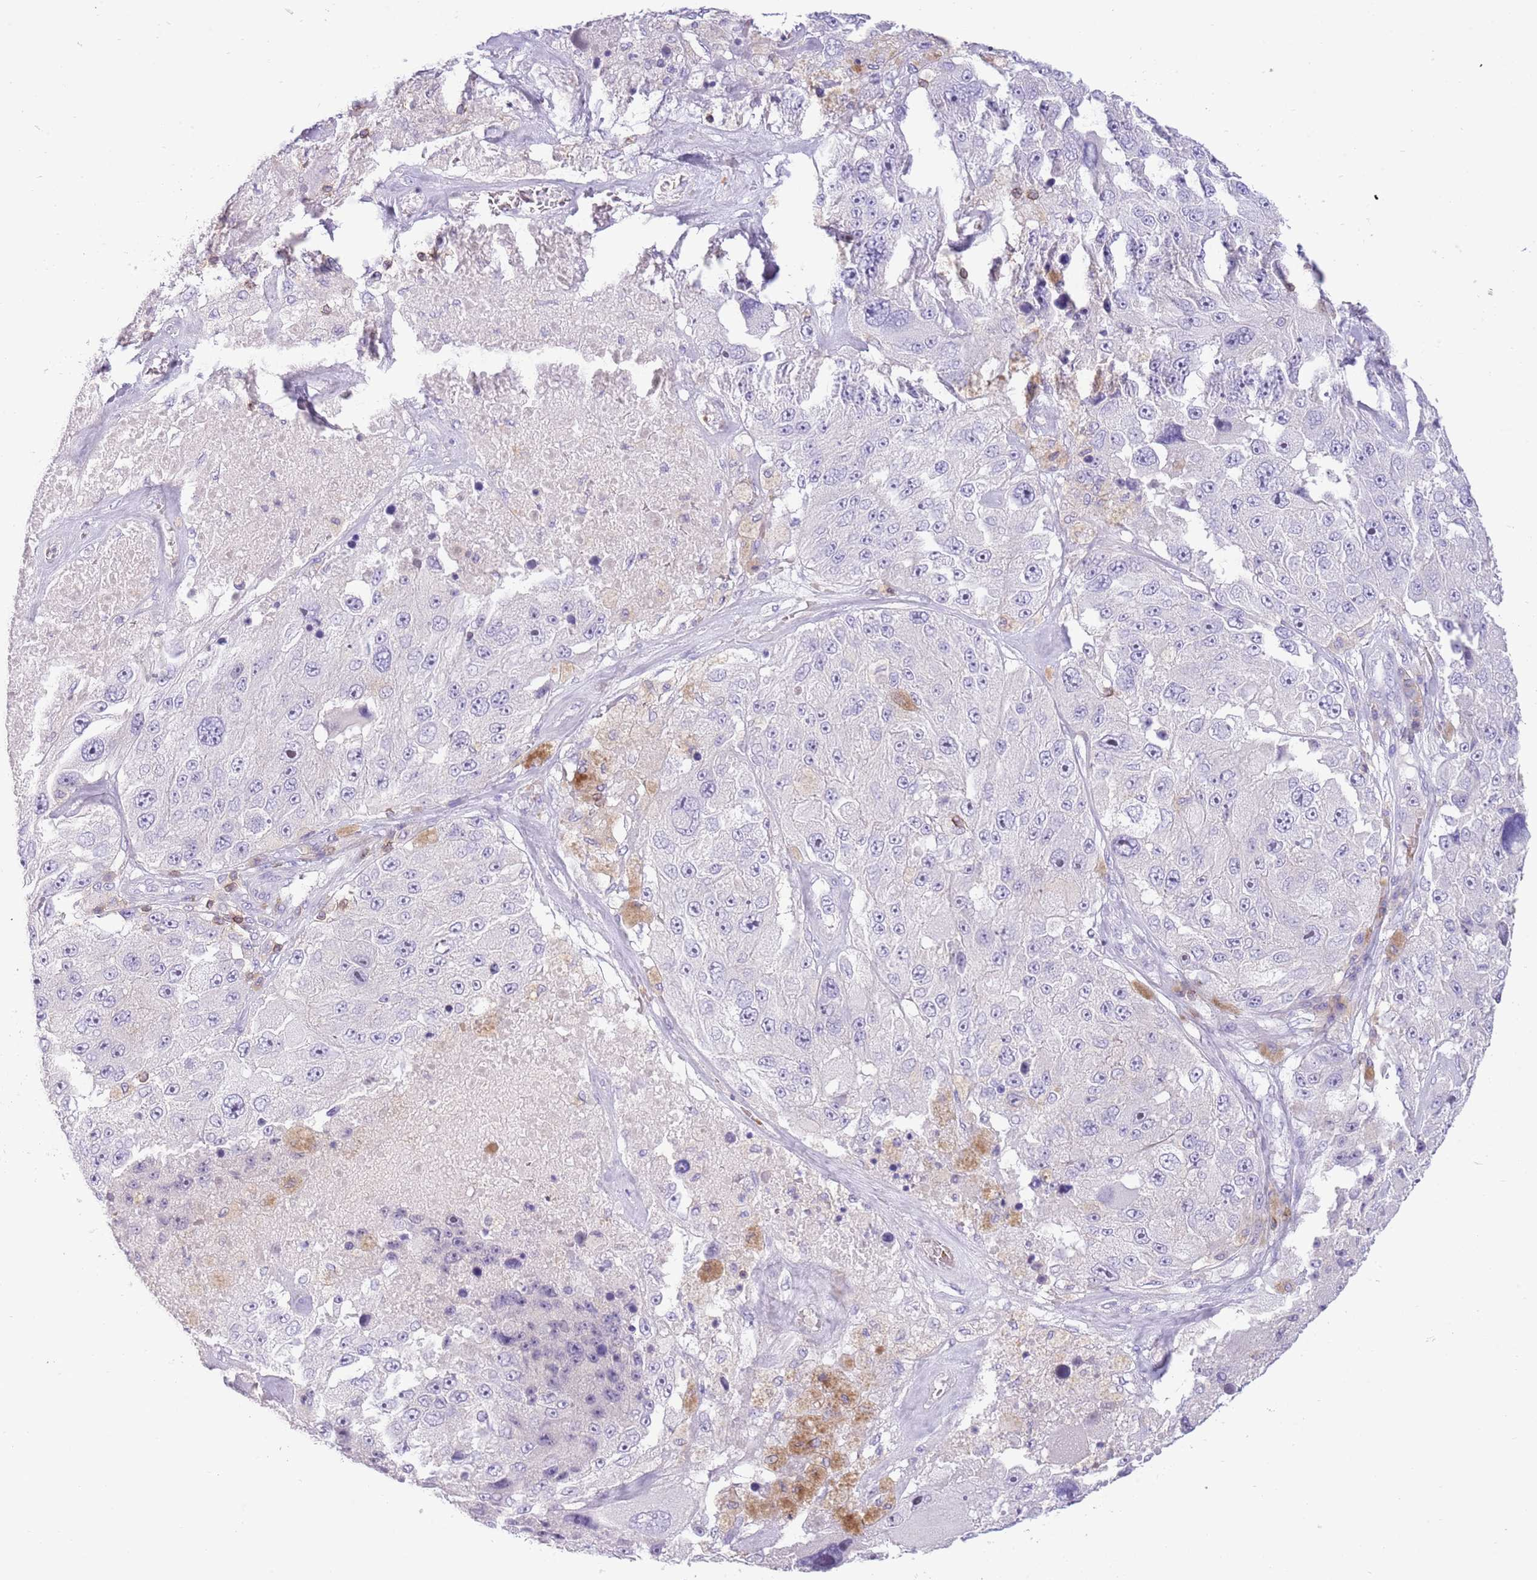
{"staining": {"intensity": "negative", "quantity": "none", "location": "none"}, "tissue": "melanoma", "cell_type": "Tumor cells", "image_type": "cancer", "snomed": [{"axis": "morphology", "description": "Malignant melanoma, Metastatic site"}, {"axis": "topography", "description": "Lymph node"}], "caption": "This image is of melanoma stained with immunohistochemistry to label a protein in brown with the nuclei are counter-stained blue. There is no staining in tumor cells.", "gene": "OR4Q3", "patient": {"sex": "male", "age": 62}}